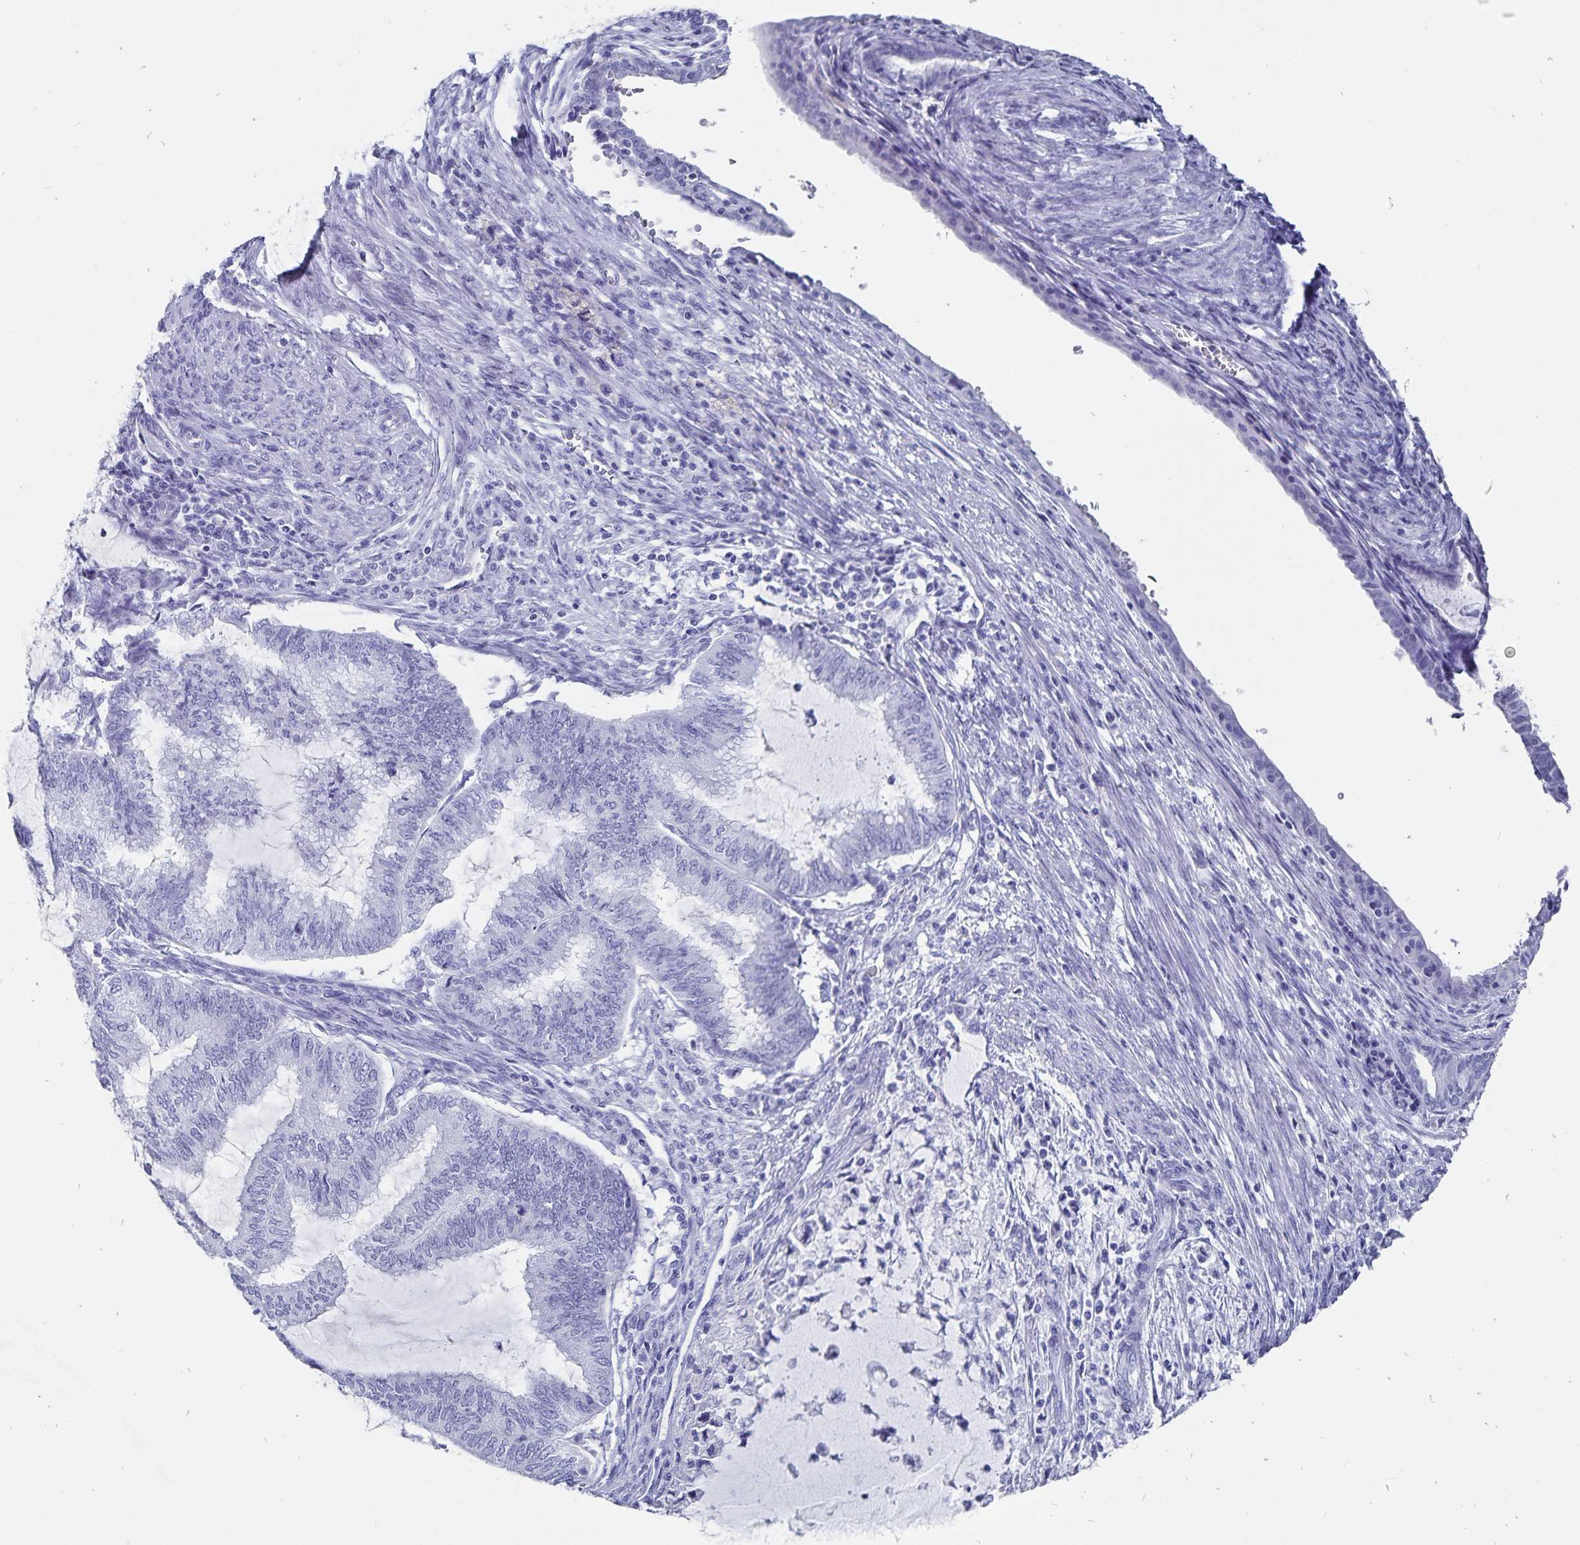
{"staining": {"intensity": "negative", "quantity": "none", "location": "none"}, "tissue": "endometrial cancer", "cell_type": "Tumor cells", "image_type": "cancer", "snomed": [{"axis": "morphology", "description": "Adenocarcinoma, NOS"}, {"axis": "topography", "description": "Endometrium"}], "caption": "An IHC histopathology image of endometrial cancer (adenocarcinoma) is shown. There is no staining in tumor cells of endometrial cancer (adenocarcinoma). The staining is performed using DAB brown chromogen with nuclei counter-stained in using hematoxylin.", "gene": "ADH1A", "patient": {"sex": "female", "age": 79}}